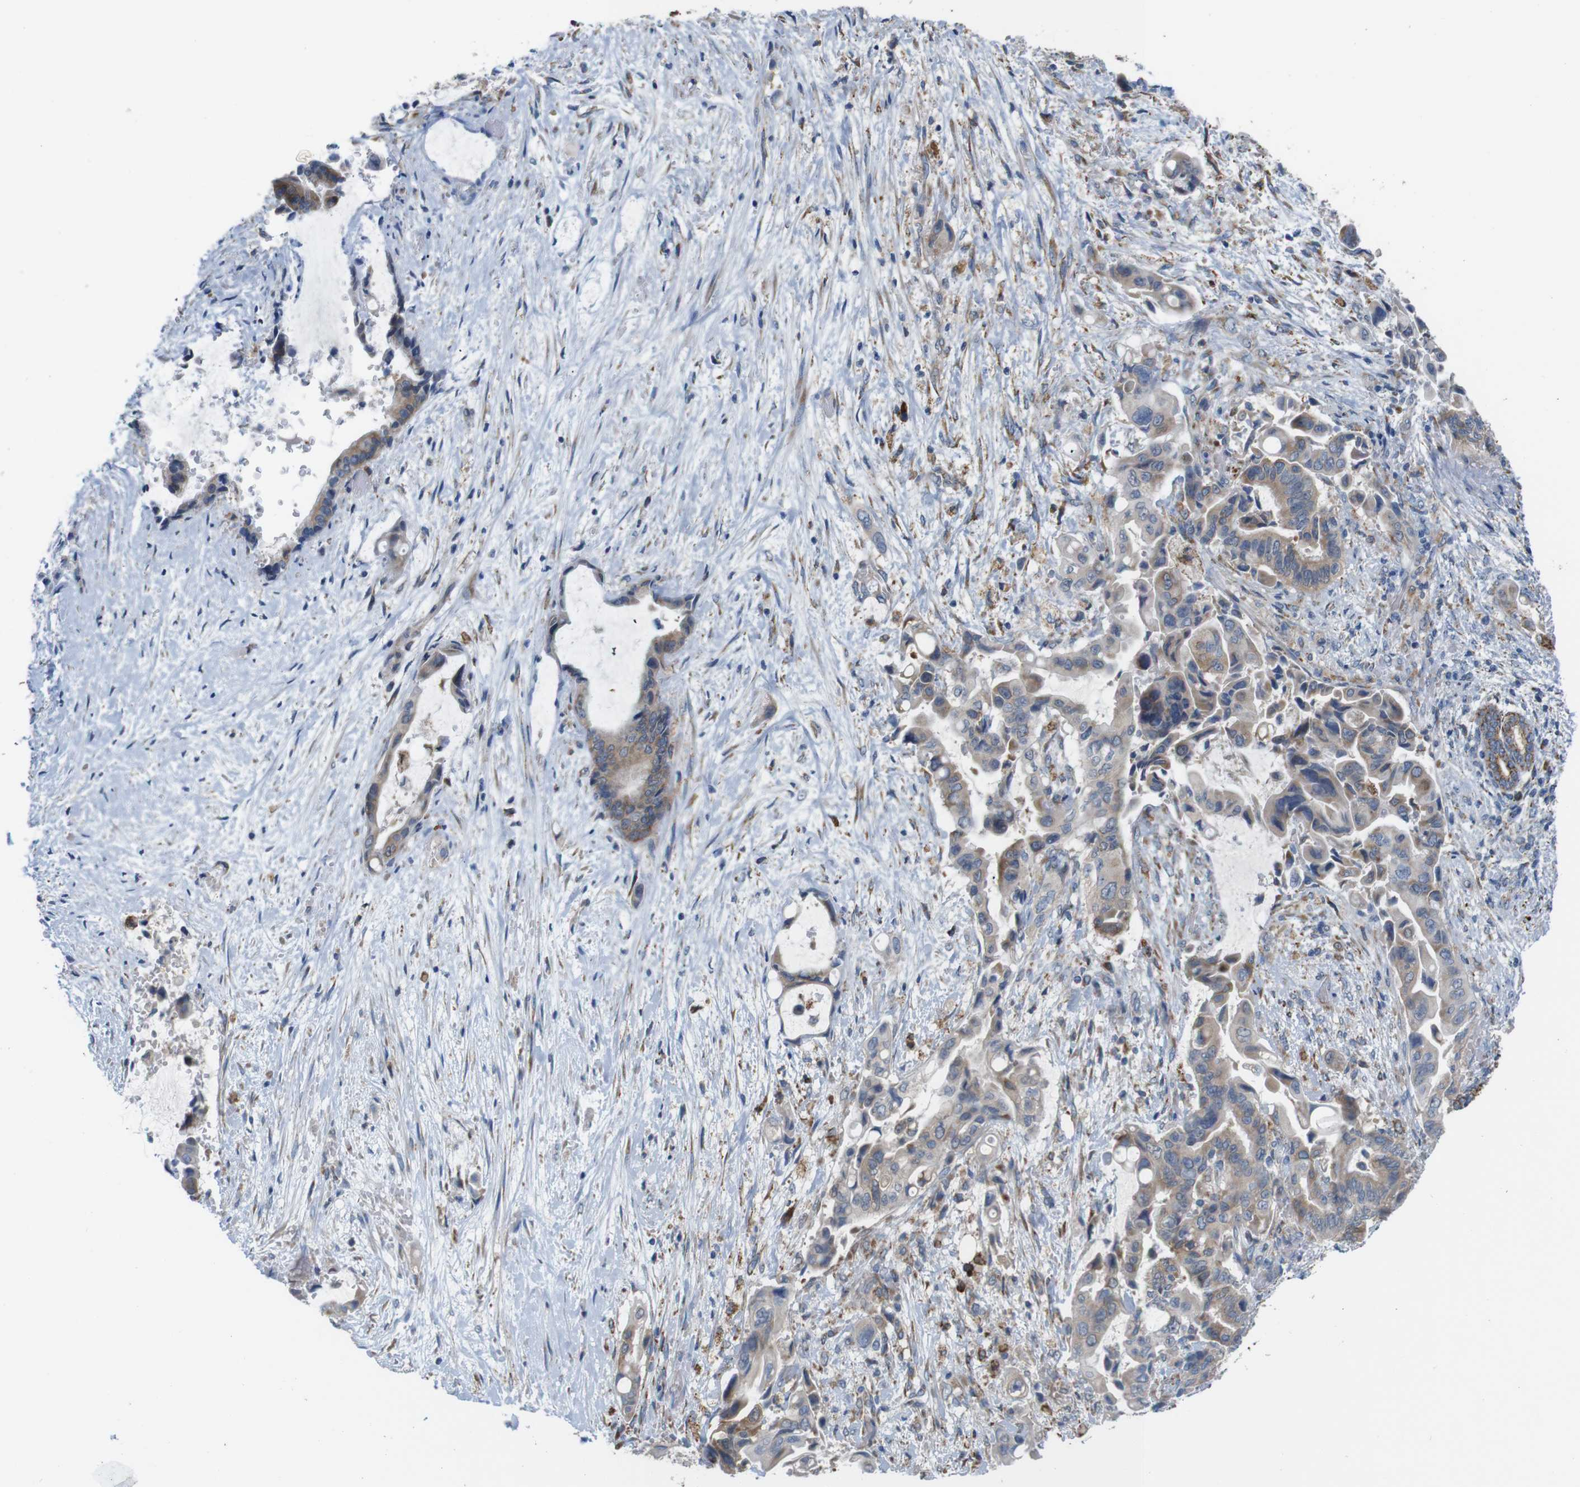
{"staining": {"intensity": "weak", "quantity": ">75%", "location": "cytoplasmic/membranous"}, "tissue": "liver cancer", "cell_type": "Tumor cells", "image_type": "cancer", "snomed": [{"axis": "morphology", "description": "Cholangiocarcinoma"}, {"axis": "topography", "description": "Liver"}], "caption": "Human liver cancer stained for a protein (brown) displays weak cytoplasmic/membranous positive expression in about >75% of tumor cells.", "gene": "PTPRR", "patient": {"sex": "female", "age": 61}}